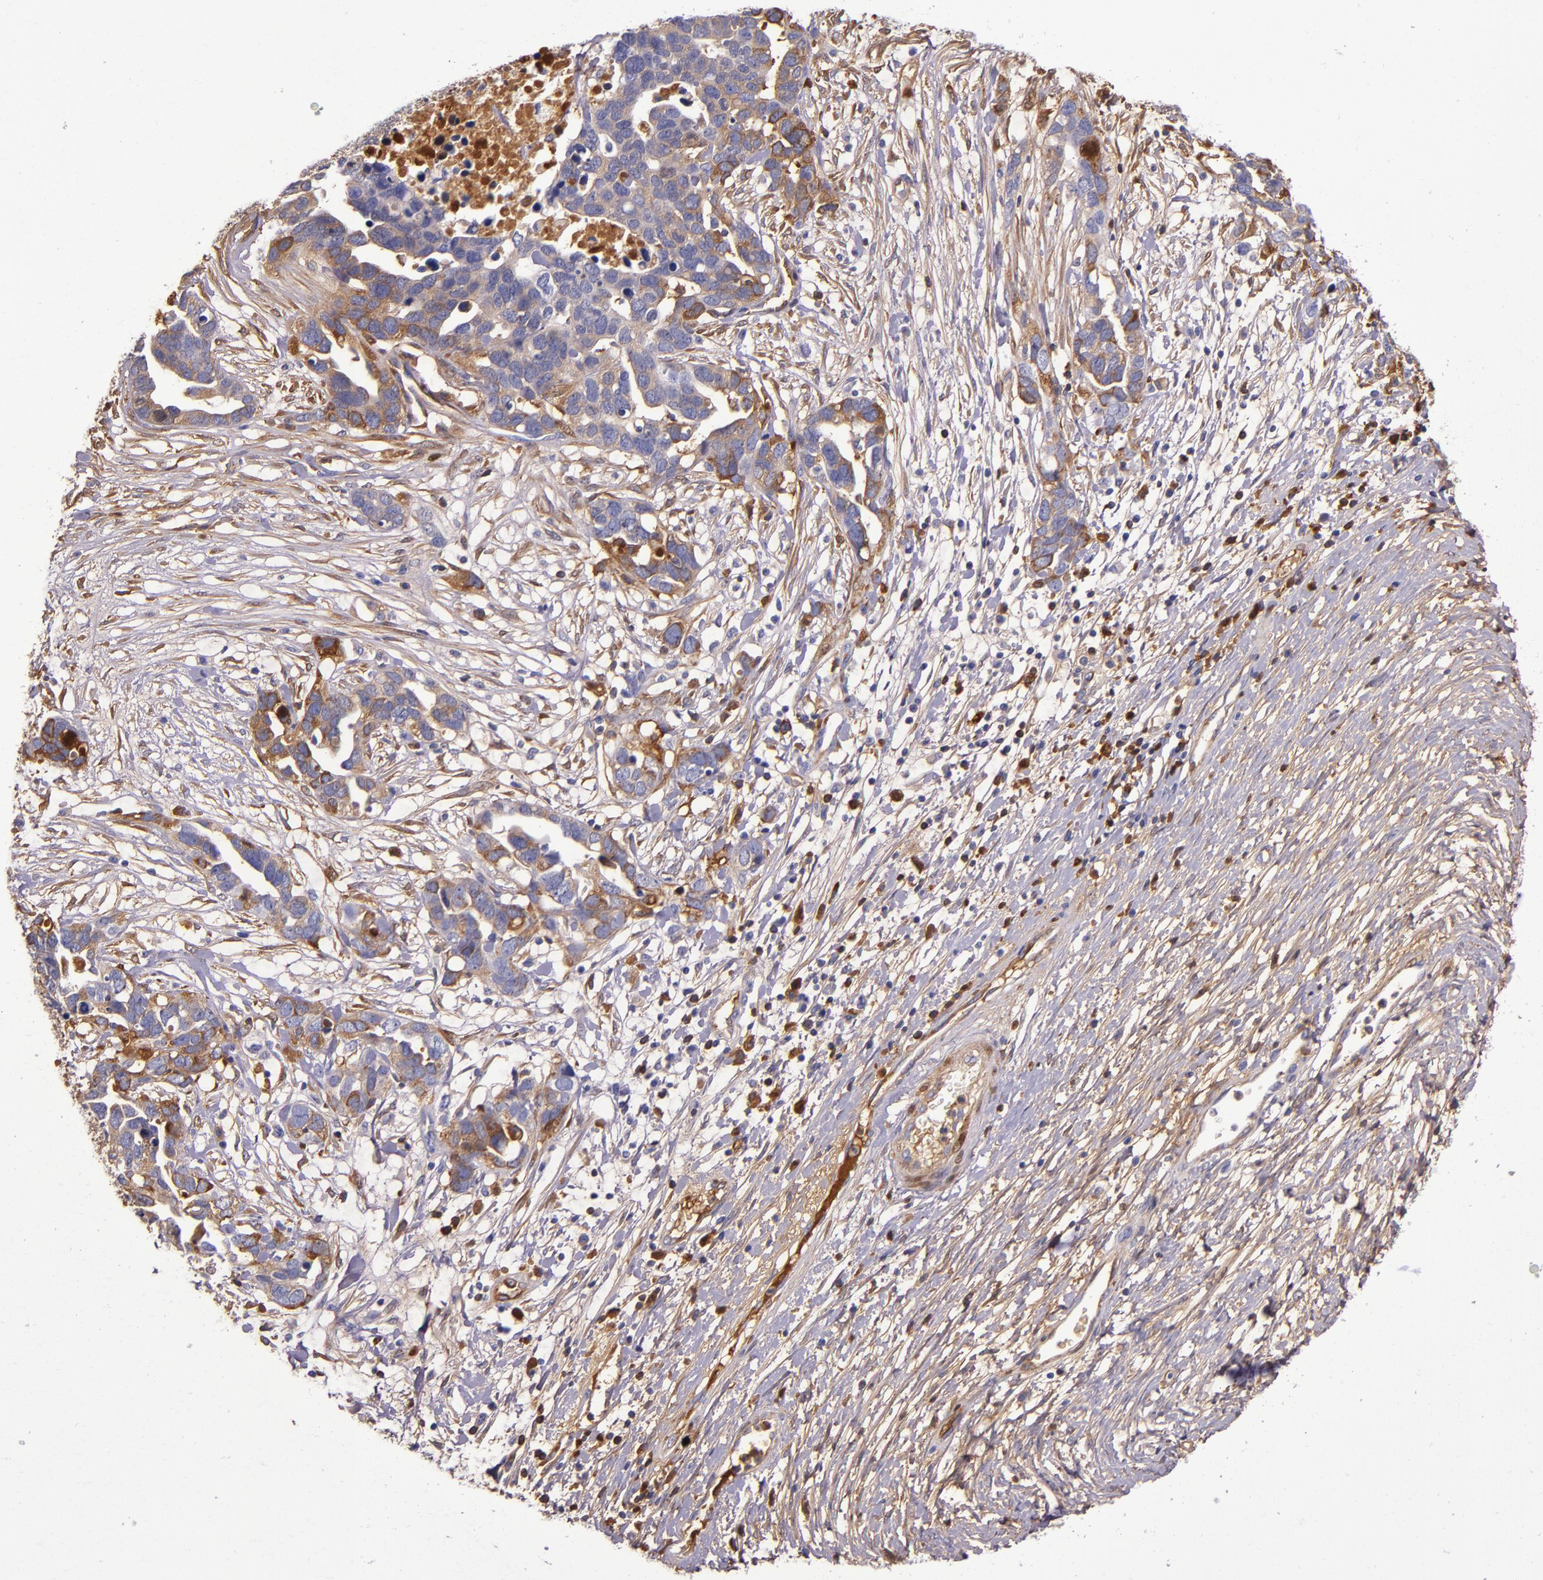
{"staining": {"intensity": "moderate", "quantity": "25%-75%", "location": "cytoplasmic/membranous"}, "tissue": "ovarian cancer", "cell_type": "Tumor cells", "image_type": "cancer", "snomed": [{"axis": "morphology", "description": "Cystadenocarcinoma, serous, NOS"}, {"axis": "topography", "description": "Ovary"}], "caption": "Tumor cells show moderate cytoplasmic/membranous expression in approximately 25%-75% of cells in ovarian serous cystadenocarcinoma.", "gene": "CLEC3B", "patient": {"sex": "female", "age": 54}}